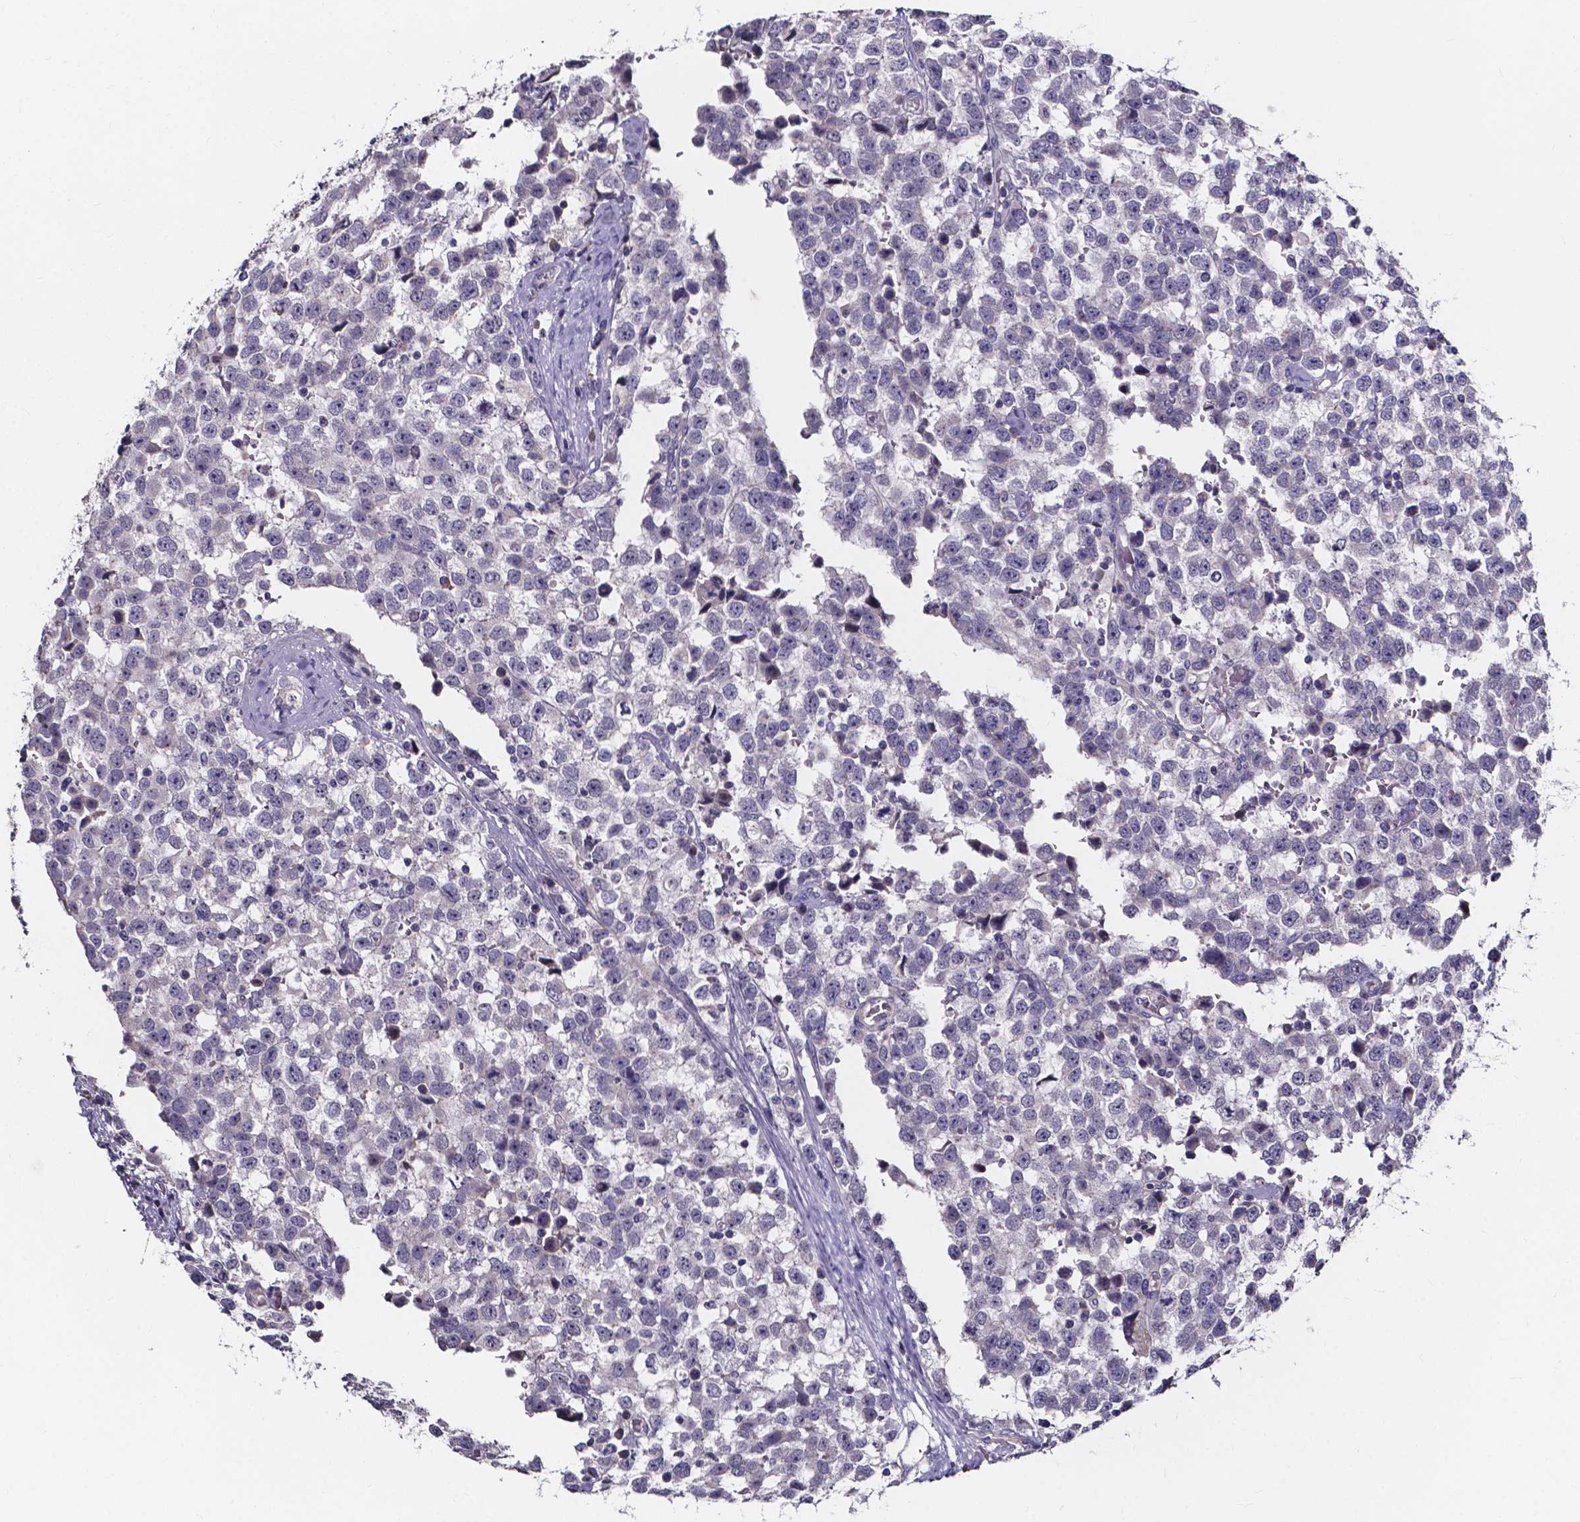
{"staining": {"intensity": "negative", "quantity": "none", "location": "none"}, "tissue": "testis cancer", "cell_type": "Tumor cells", "image_type": "cancer", "snomed": [{"axis": "morphology", "description": "Seminoma, NOS"}, {"axis": "topography", "description": "Testis"}], "caption": "DAB (3,3'-diaminobenzidine) immunohistochemical staining of human testis cancer (seminoma) shows no significant staining in tumor cells.", "gene": "SPOCD1", "patient": {"sex": "male", "age": 34}}